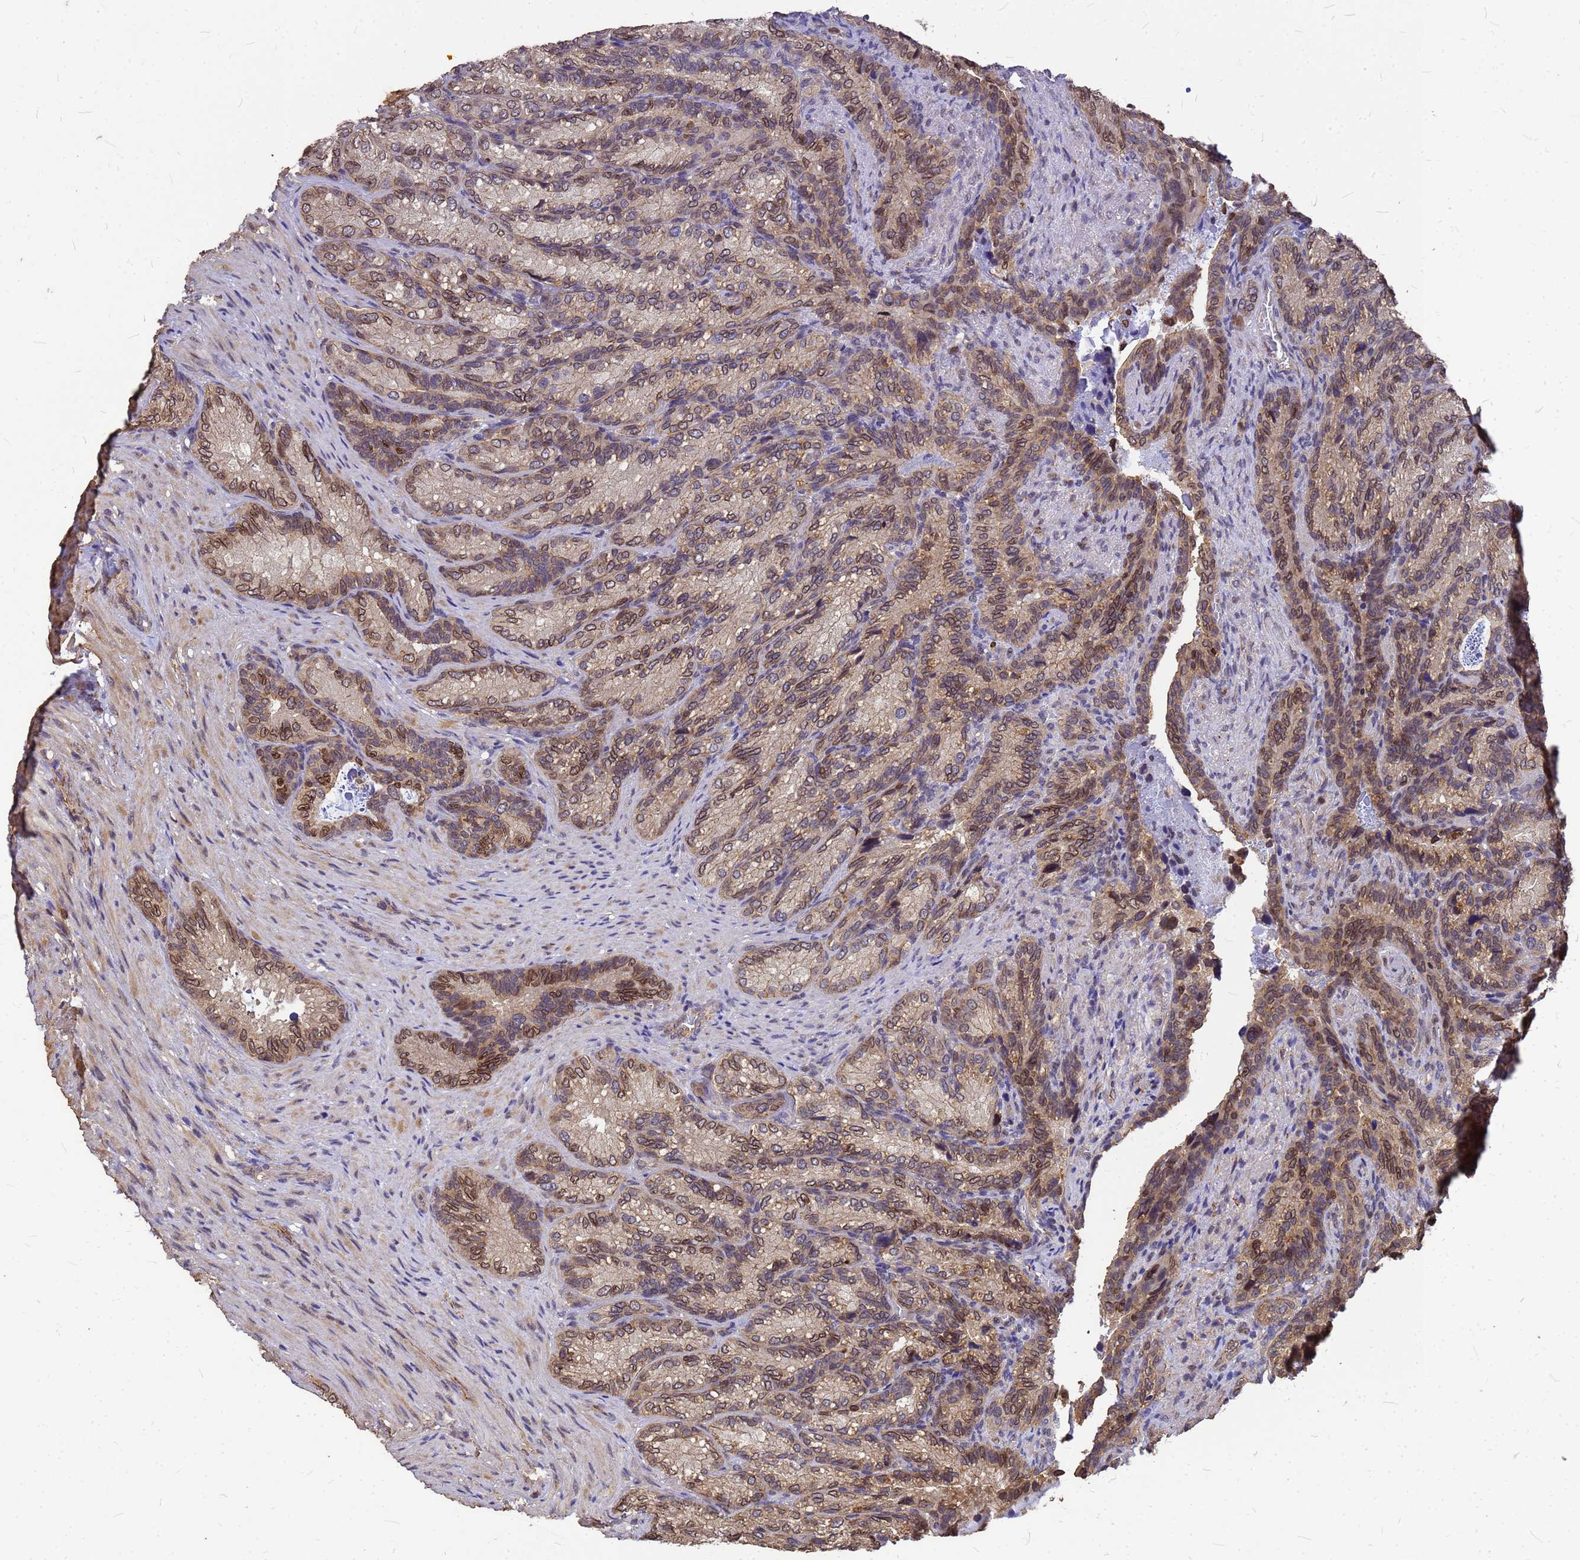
{"staining": {"intensity": "moderate", "quantity": ">75%", "location": "cytoplasmic/membranous,nuclear"}, "tissue": "seminal vesicle", "cell_type": "Glandular cells", "image_type": "normal", "snomed": [{"axis": "morphology", "description": "Normal tissue, NOS"}, {"axis": "topography", "description": "Seminal veicle"}], "caption": "This image exhibits immunohistochemistry staining of benign human seminal vesicle, with medium moderate cytoplasmic/membranous,nuclear expression in approximately >75% of glandular cells.", "gene": "C1orf35", "patient": {"sex": "male", "age": 58}}